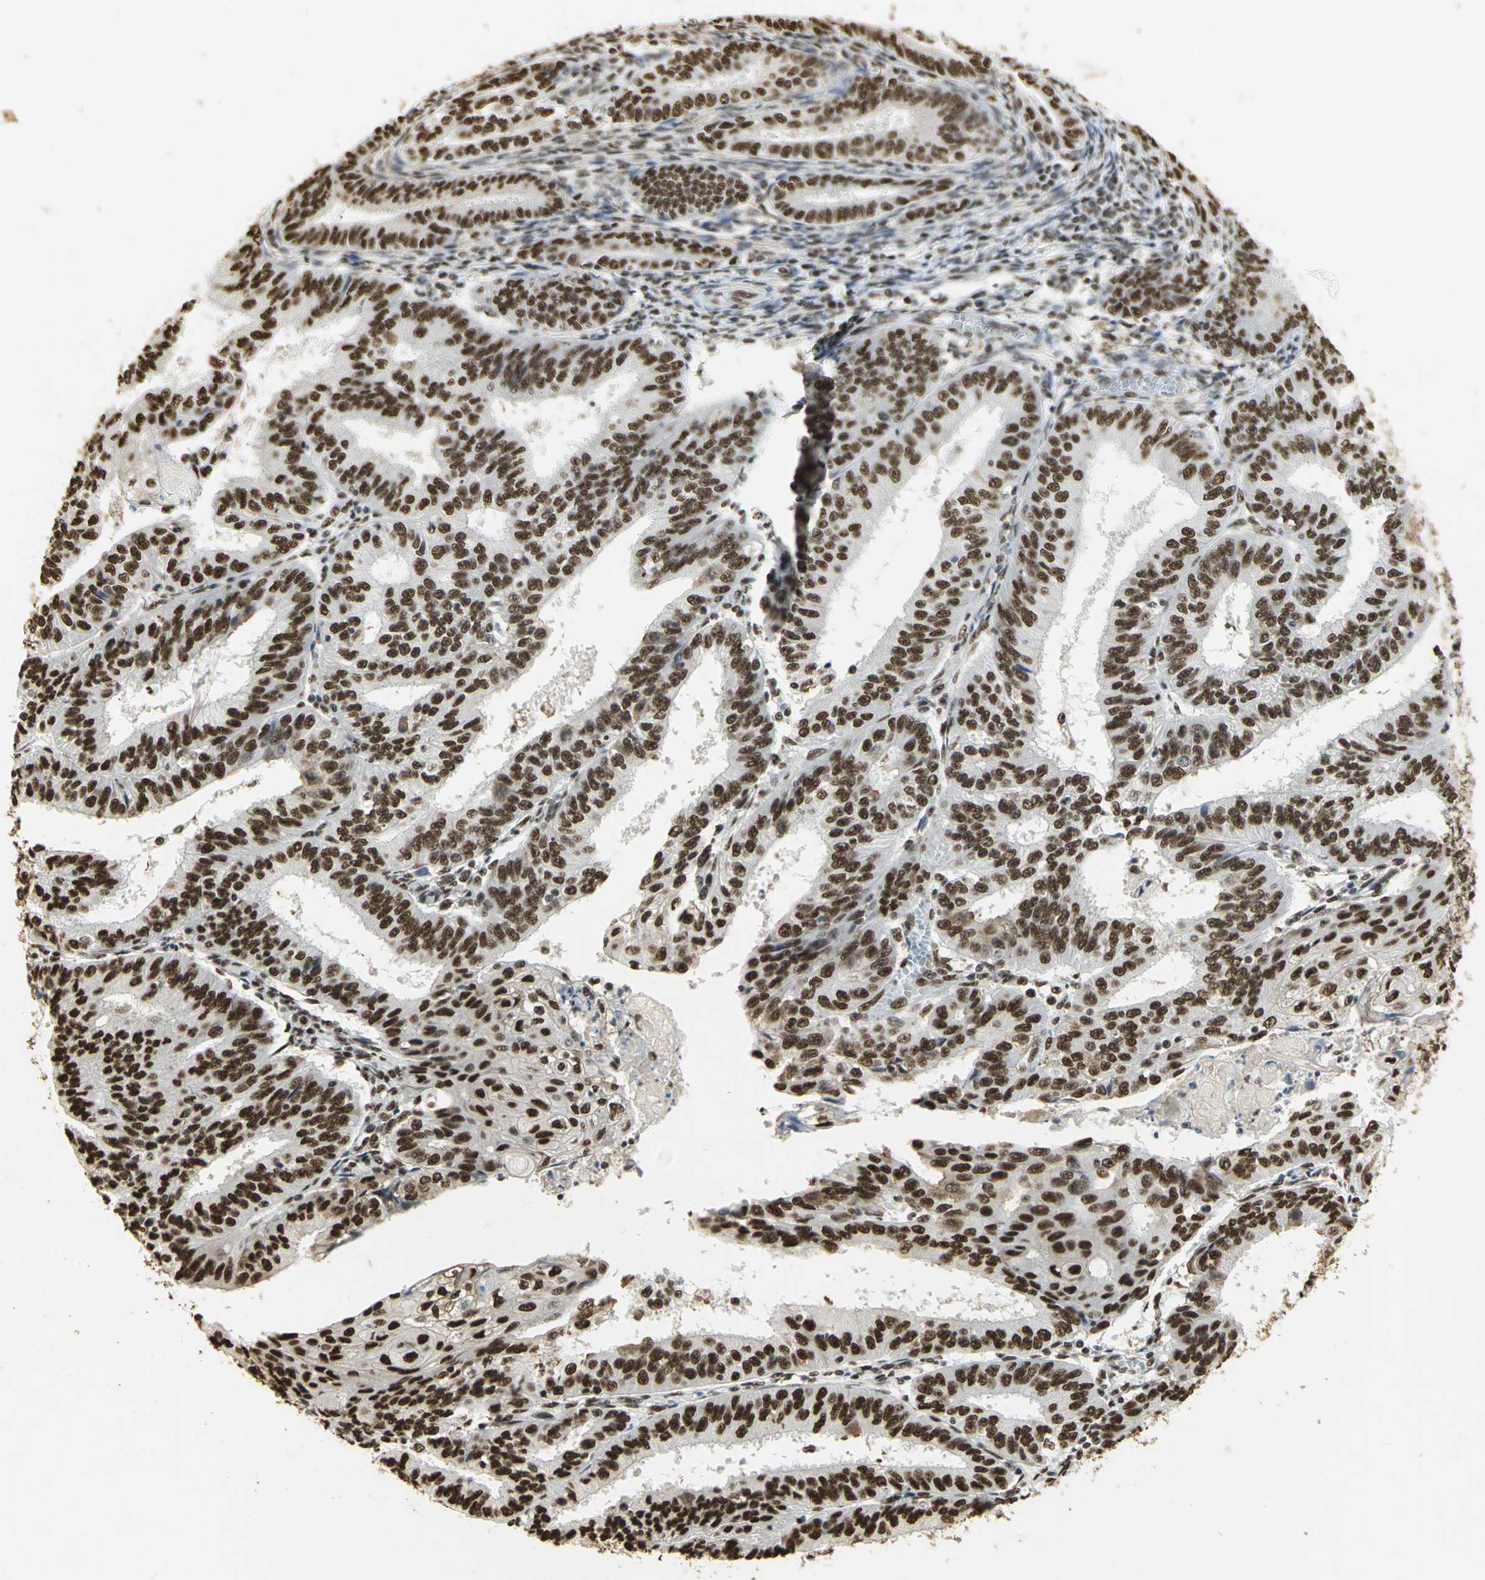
{"staining": {"intensity": "strong", "quantity": ">75%", "location": "nuclear"}, "tissue": "endometrial cancer", "cell_type": "Tumor cells", "image_type": "cancer", "snomed": [{"axis": "morphology", "description": "Adenocarcinoma, NOS"}, {"axis": "topography", "description": "Endometrium"}], "caption": "Protein expression analysis of endometrial cancer (adenocarcinoma) shows strong nuclear positivity in approximately >75% of tumor cells. (Stains: DAB in brown, nuclei in blue, Microscopy: brightfield microscopy at high magnification).", "gene": "SET", "patient": {"sex": "female", "age": 42}}